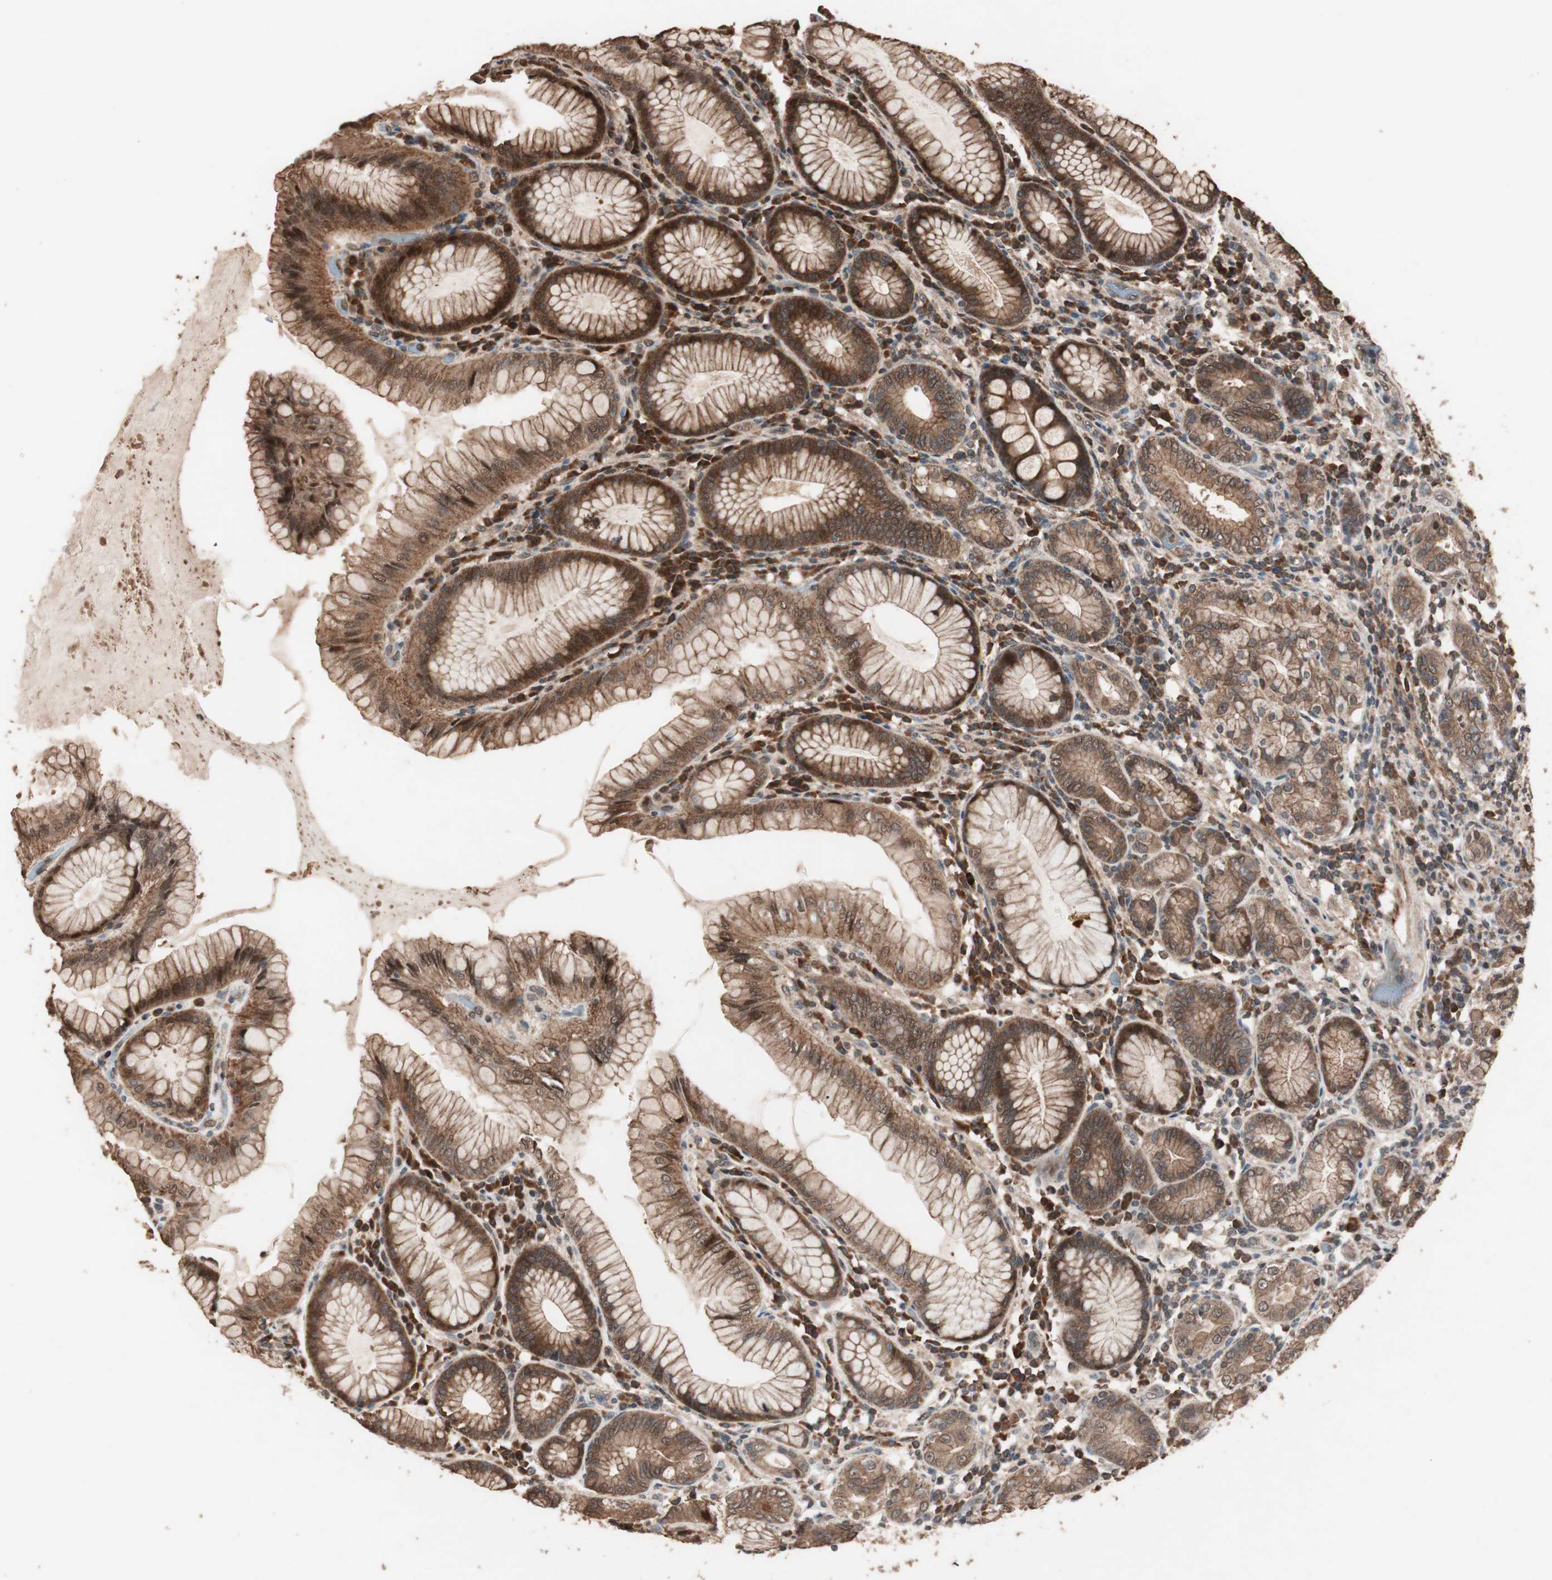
{"staining": {"intensity": "strong", "quantity": ">75%", "location": "cytoplasmic/membranous"}, "tissue": "stomach", "cell_type": "Glandular cells", "image_type": "normal", "snomed": [{"axis": "morphology", "description": "Normal tissue, NOS"}, {"axis": "topography", "description": "Stomach, lower"}], "caption": "Immunohistochemical staining of unremarkable stomach shows >75% levels of strong cytoplasmic/membranous protein expression in about >75% of glandular cells. The protein of interest is shown in brown color, while the nuclei are stained blue.", "gene": "USP20", "patient": {"sex": "female", "age": 76}}